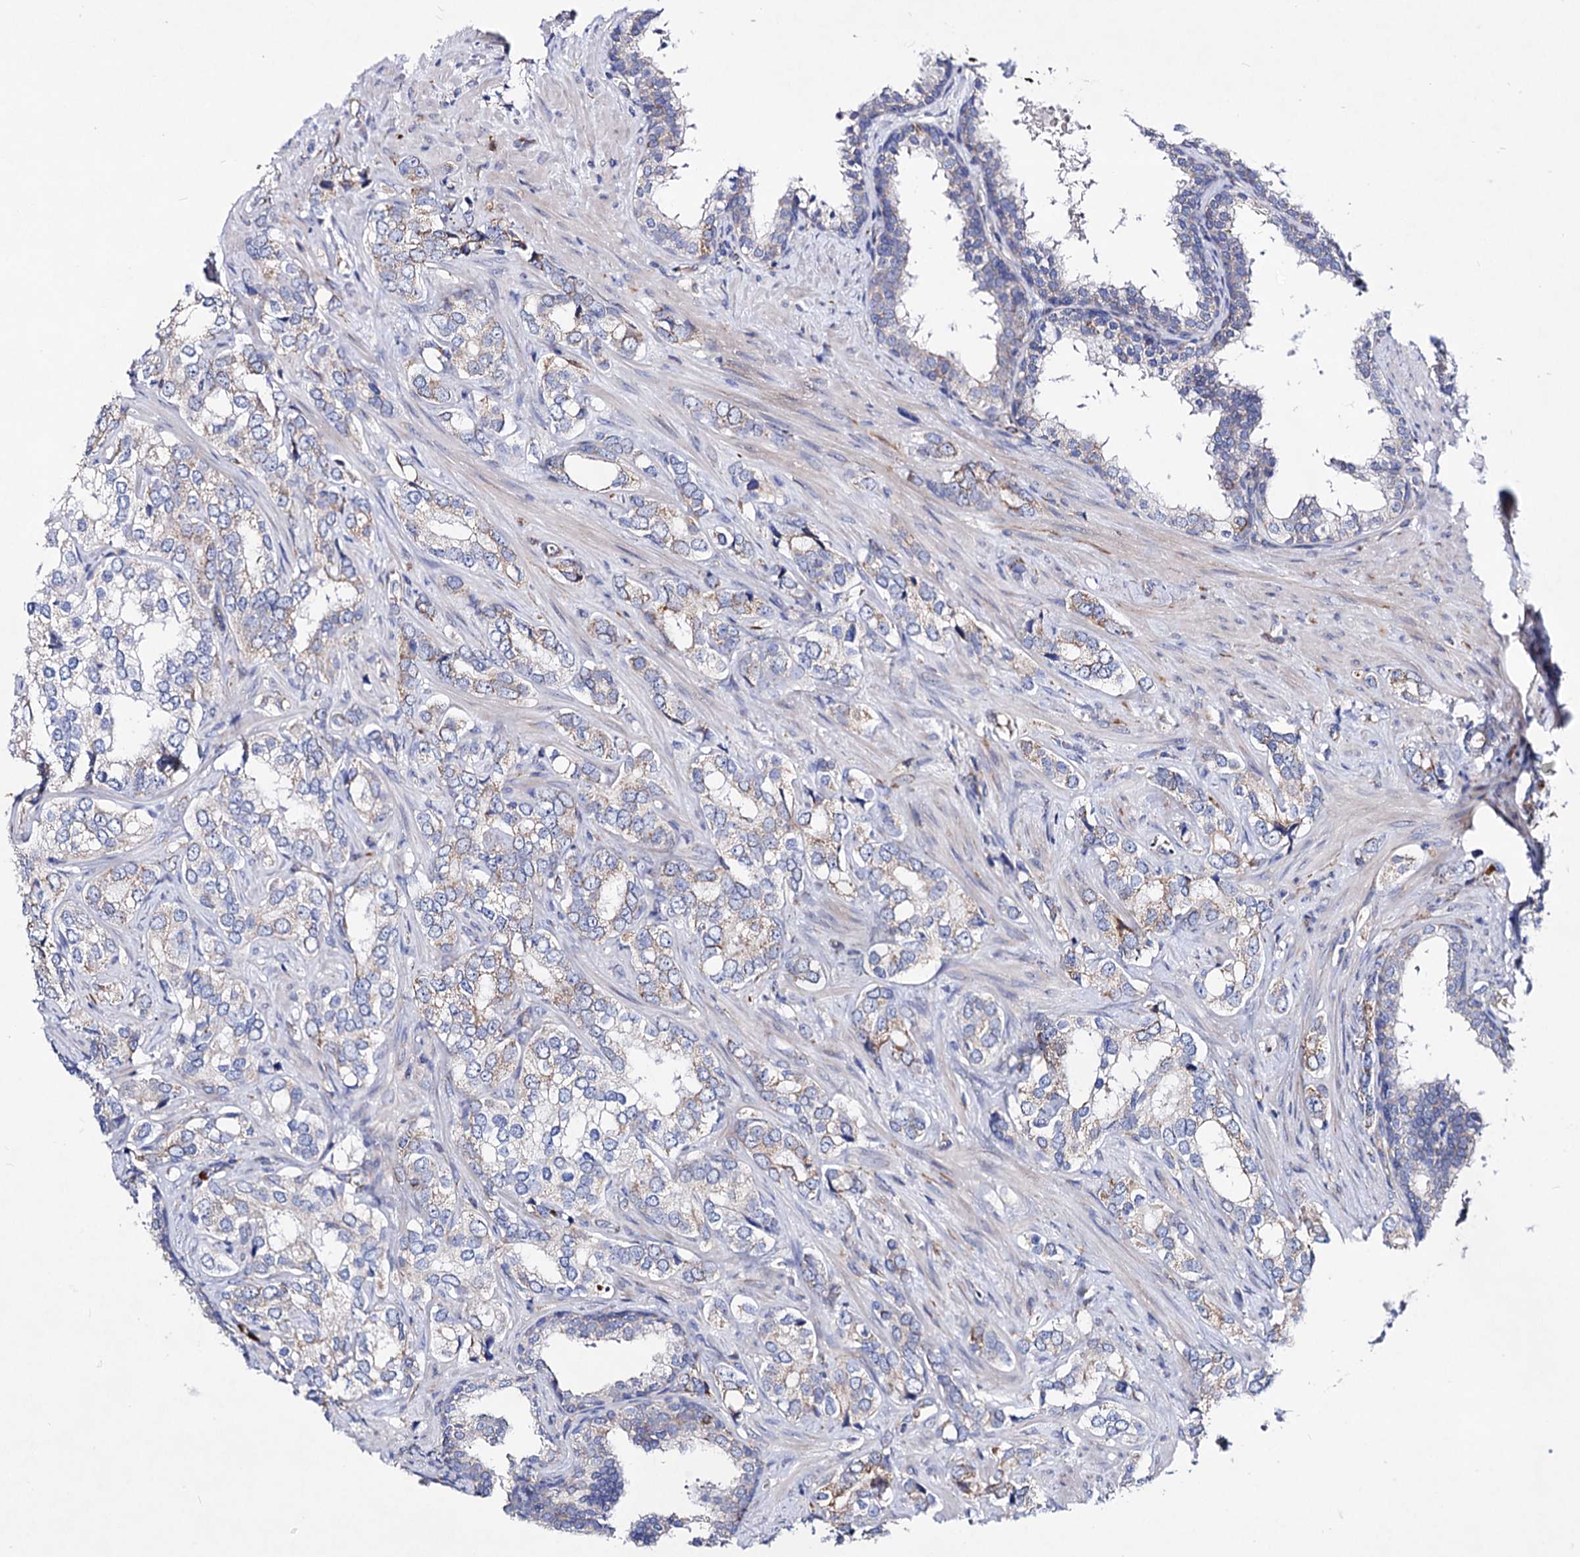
{"staining": {"intensity": "weak", "quantity": "<25%", "location": "cytoplasmic/membranous"}, "tissue": "prostate cancer", "cell_type": "Tumor cells", "image_type": "cancer", "snomed": [{"axis": "morphology", "description": "Adenocarcinoma, High grade"}, {"axis": "topography", "description": "Prostate"}], "caption": "This is a photomicrograph of immunohistochemistry (IHC) staining of prostate adenocarcinoma (high-grade), which shows no expression in tumor cells.", "gene": "ACAD9", "patient": {"sex": "male", "age": 66}}